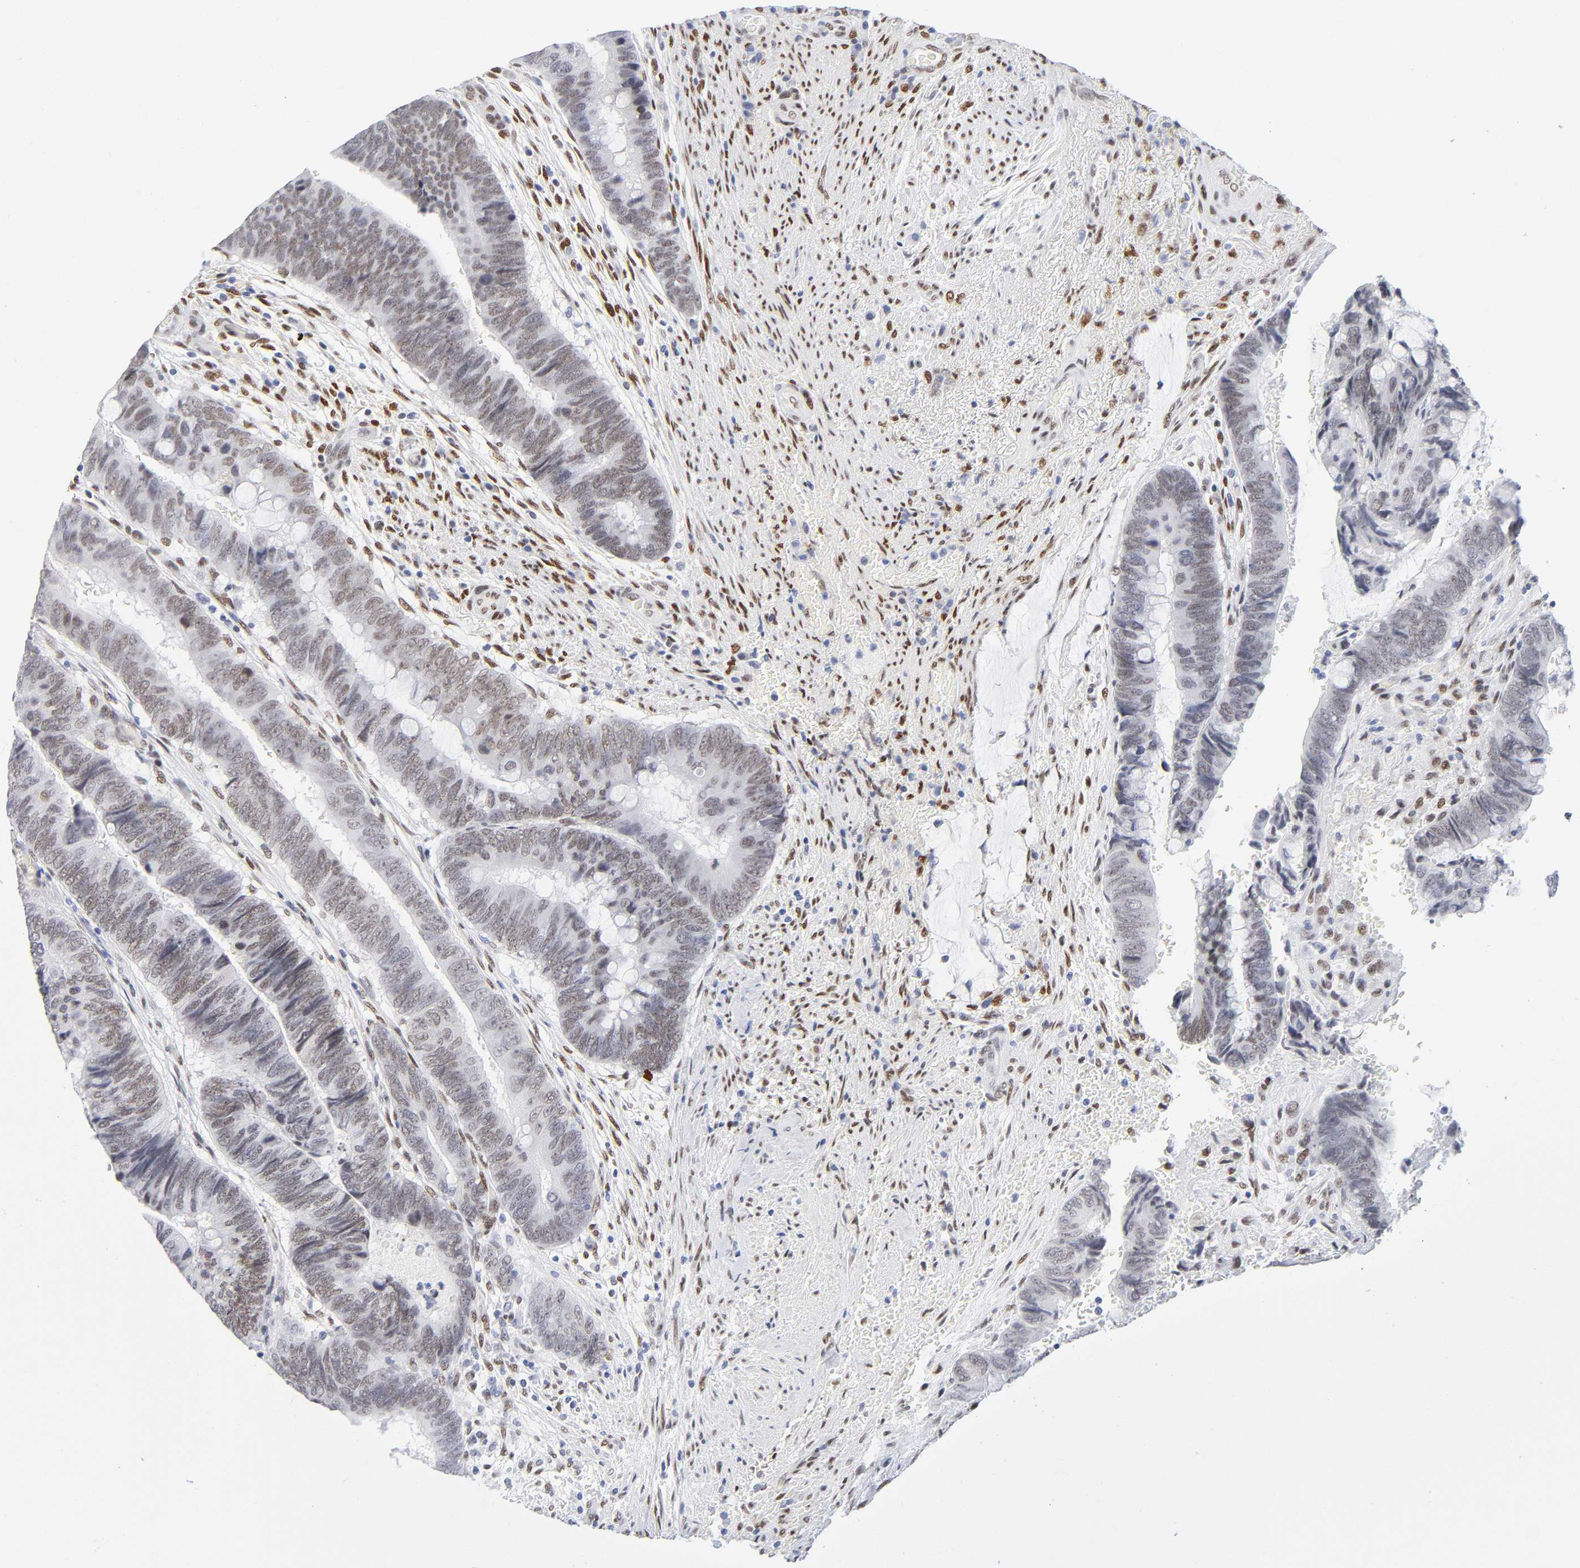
{"staining": {"intensity": "weak", "quantity": ">75%", "location": "nuclear"}, "tissue": "colorectal cancer", "cell_type": "Tumor cells", "image_type": "cancer", "snomed": [{"axis": "morphology", "description": "Normal tissue, NOS"}, {"axis": "morphology", "description": "Adenocarcinoma, NOS"}, {"axis": "topography", "description": "Rectum"}], "caption": "An immunohistochemistry (IHC) histopathology image of tumor tissue is shown. Protein staining in brown labels weak nuclear positivity in colorectal cancer (adenocarcinoma) within tumor cells.", "gene": "NFIC", "patient": {"sex": "male", "age": 92}}